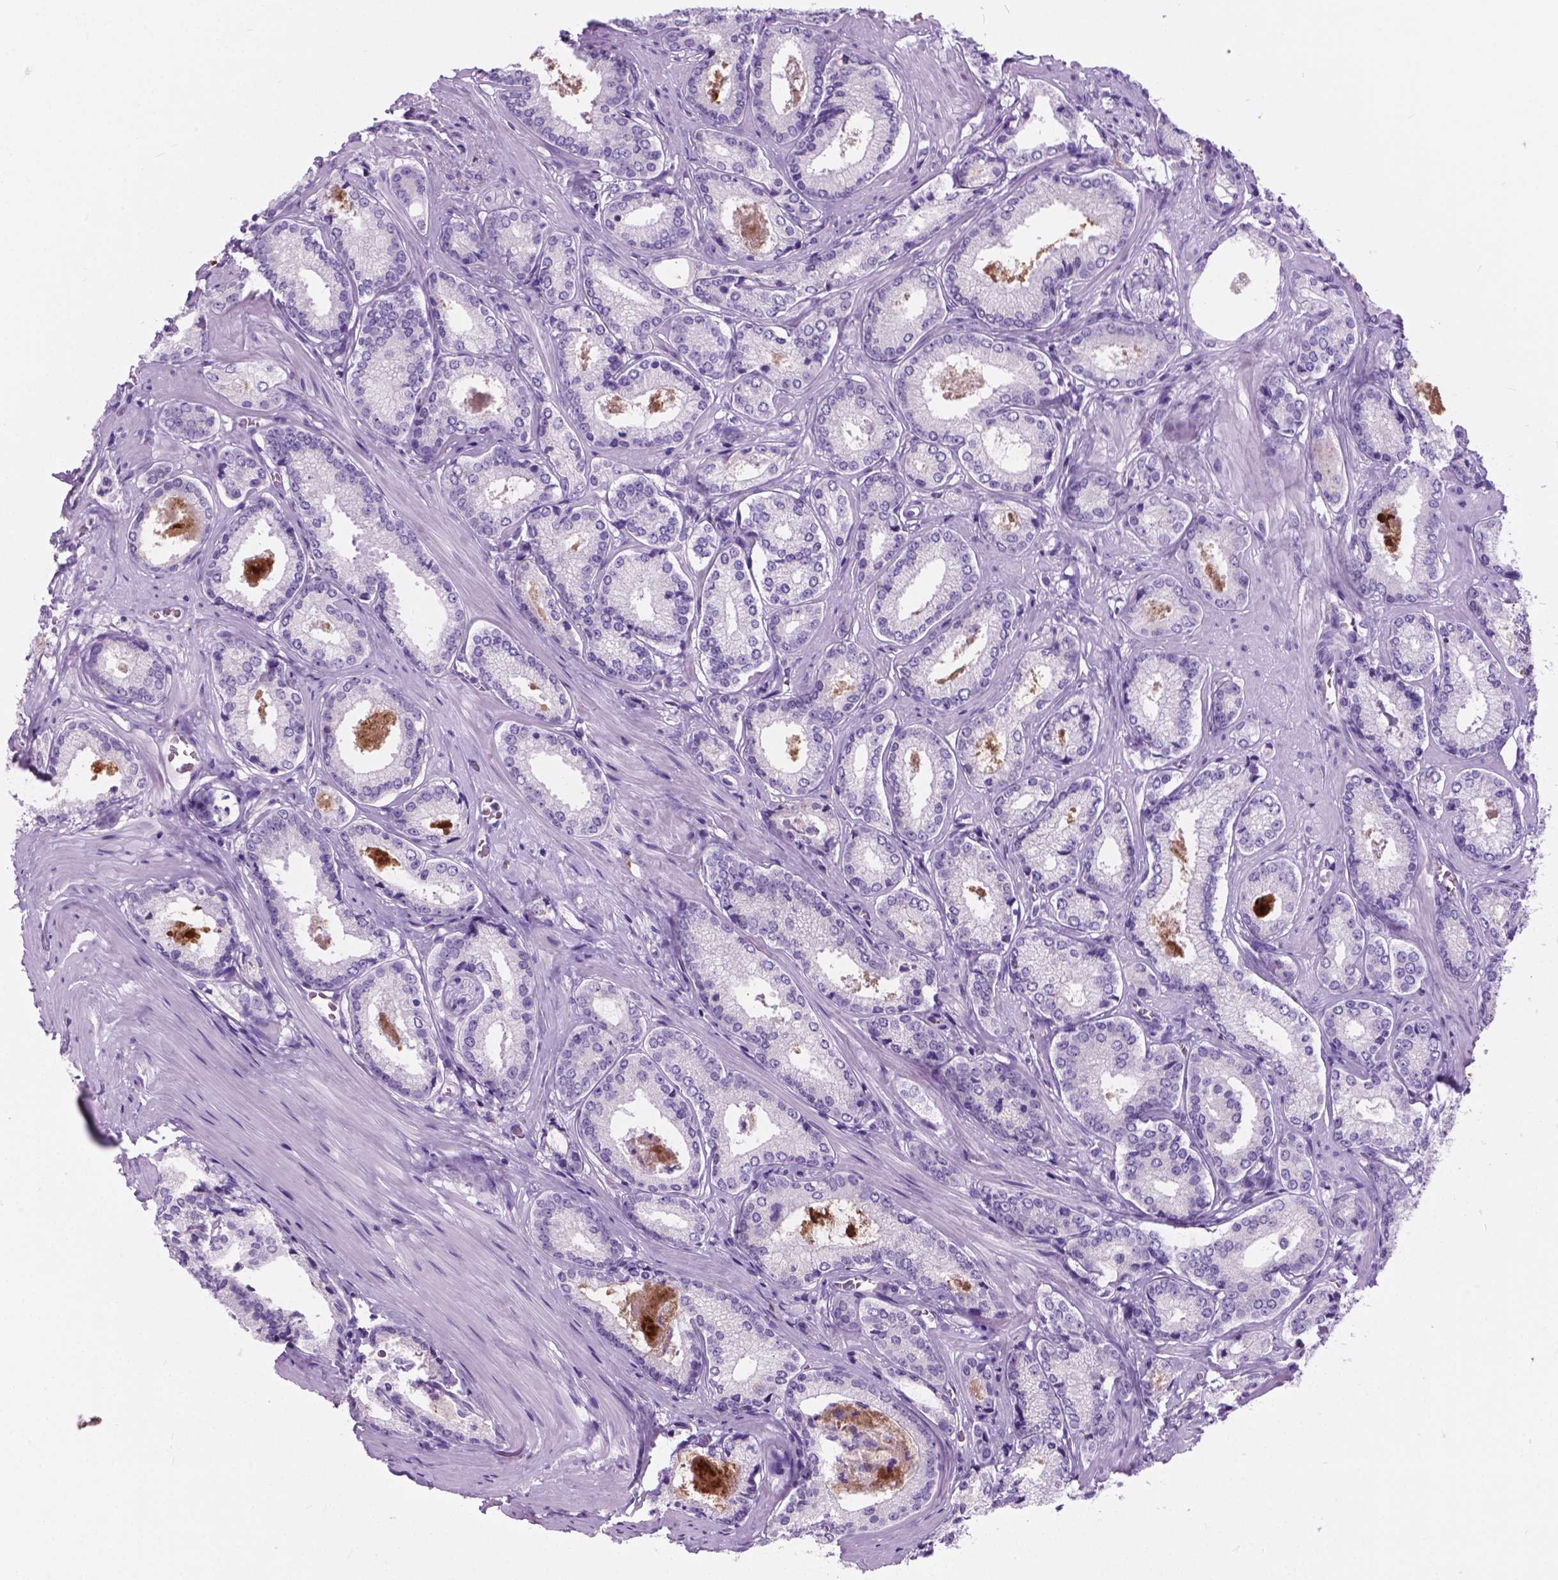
{"staining": {"intensity": "negative", "quantity": "none", "location": "none"}, "tissue": "prostate cancer", "cell_type": "Tumor cells", "image_type": "cancer", "snomed": [{"axis": "morphology", "description": "Adenocarcinoma, Low grade"}, {"axis": "topography", "description": "Prostate"}], "caption": "Tumor cells show no significant protein positivity in prostate cancer (adenocarcinoma (low-grade)).", "gene": "ARMS2", "patient": {"sex": "male", "age": 56}}